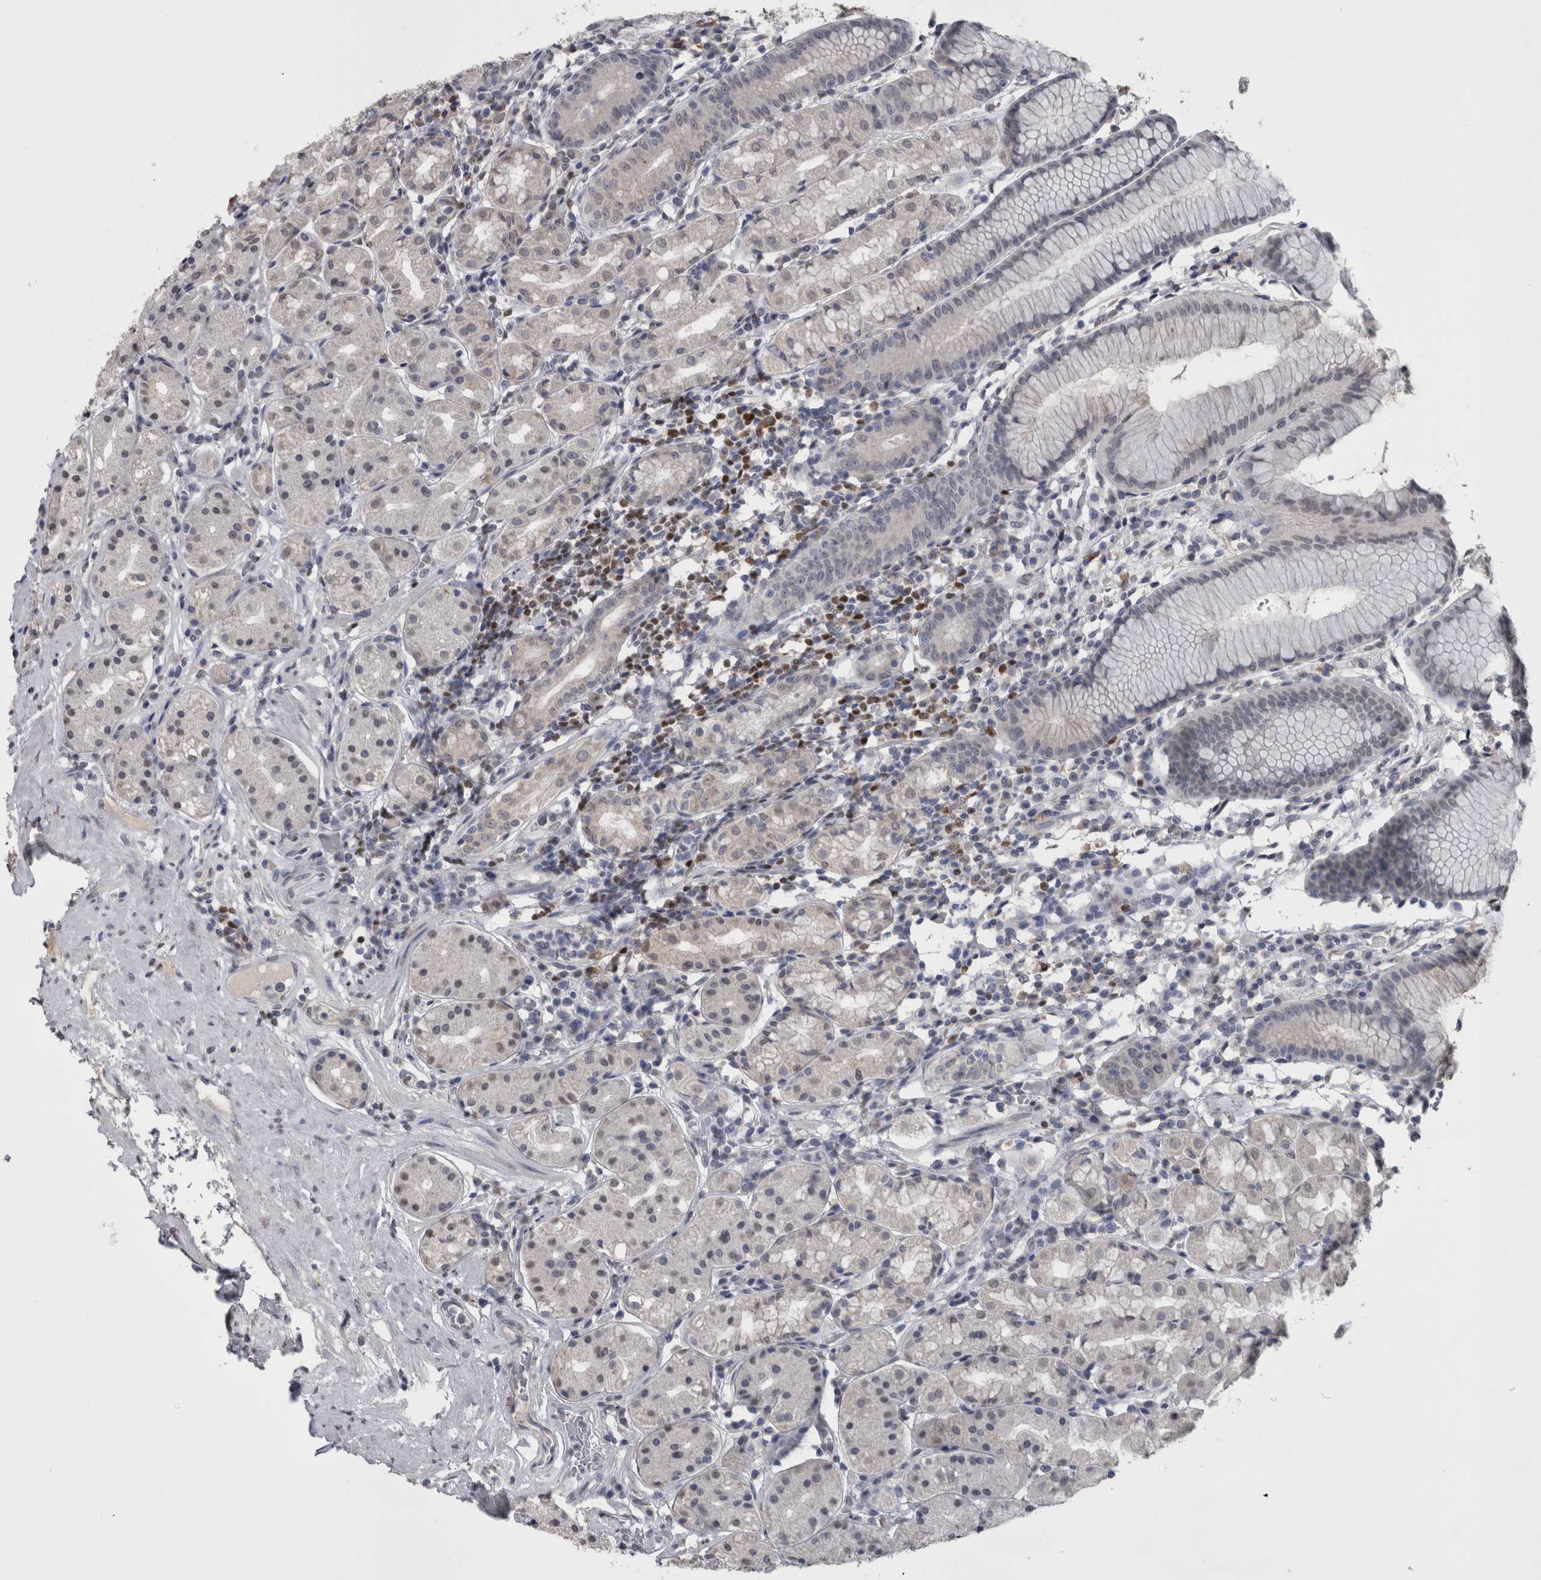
{"staining": {"intensity": "negative", "quantity": "none", "location": "none"}, "tissue": "stomach", "cell_type": "Glandular cells", "image_type": "normal", "snomed": [{"axis": "morphology", "description": "Normal tissue, NOS"}, {"axis": "topography", "description": "Stomach, lower"}], "caption": "Glandular cells are negative for brown protein staining in normal stomach. (DAB (3,3'-diaminobenzidine) IHC visualized using brightfield microscopy, high magnification).", "gene": "PAX5", "patient": {"sex": "female", "age": 56}}